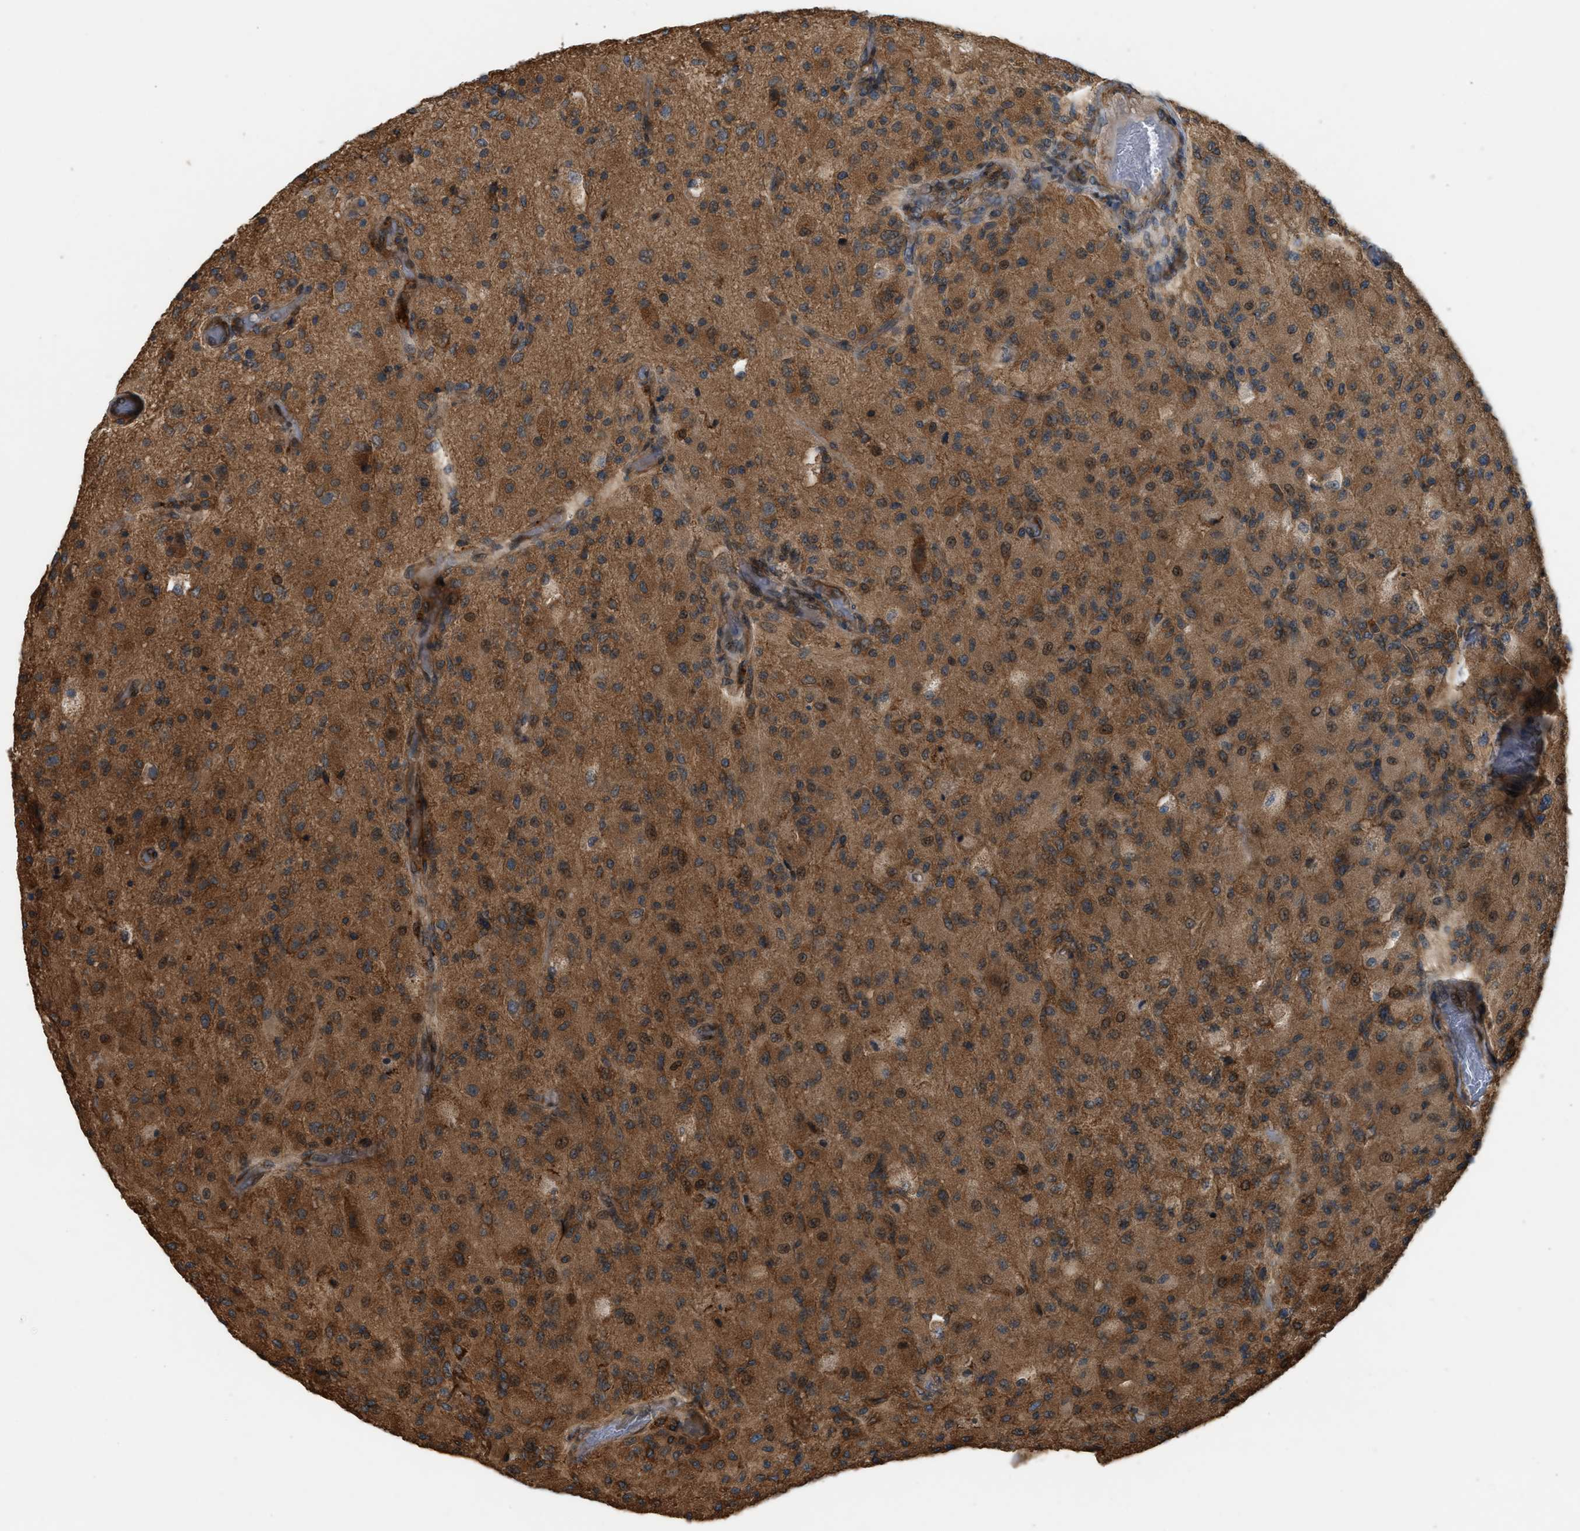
{"staining": {"intensity": "moderate", "quantity": ">75%", "location": "cytoplasmic/membranous"}, "tissue": "glioma", "cell_type": "Tumor cells", "image_type": "cancer", "snomed": [{"axis": "morphology", "description": "Normal tissue, NOS"}, {"axis": "morphology", "description": "Glioma, malignant, High grade"}, {"axis": "topography", "description": "Cerebral cortex"}], "caption": "A brown stain labels moderate cytoplasmic/membranous positivity of a protein in human high-grade glioma (malignant) tumor cells.", "gene": "BAIAP2L1", "patient": {"sex": "male", "age": 77}}